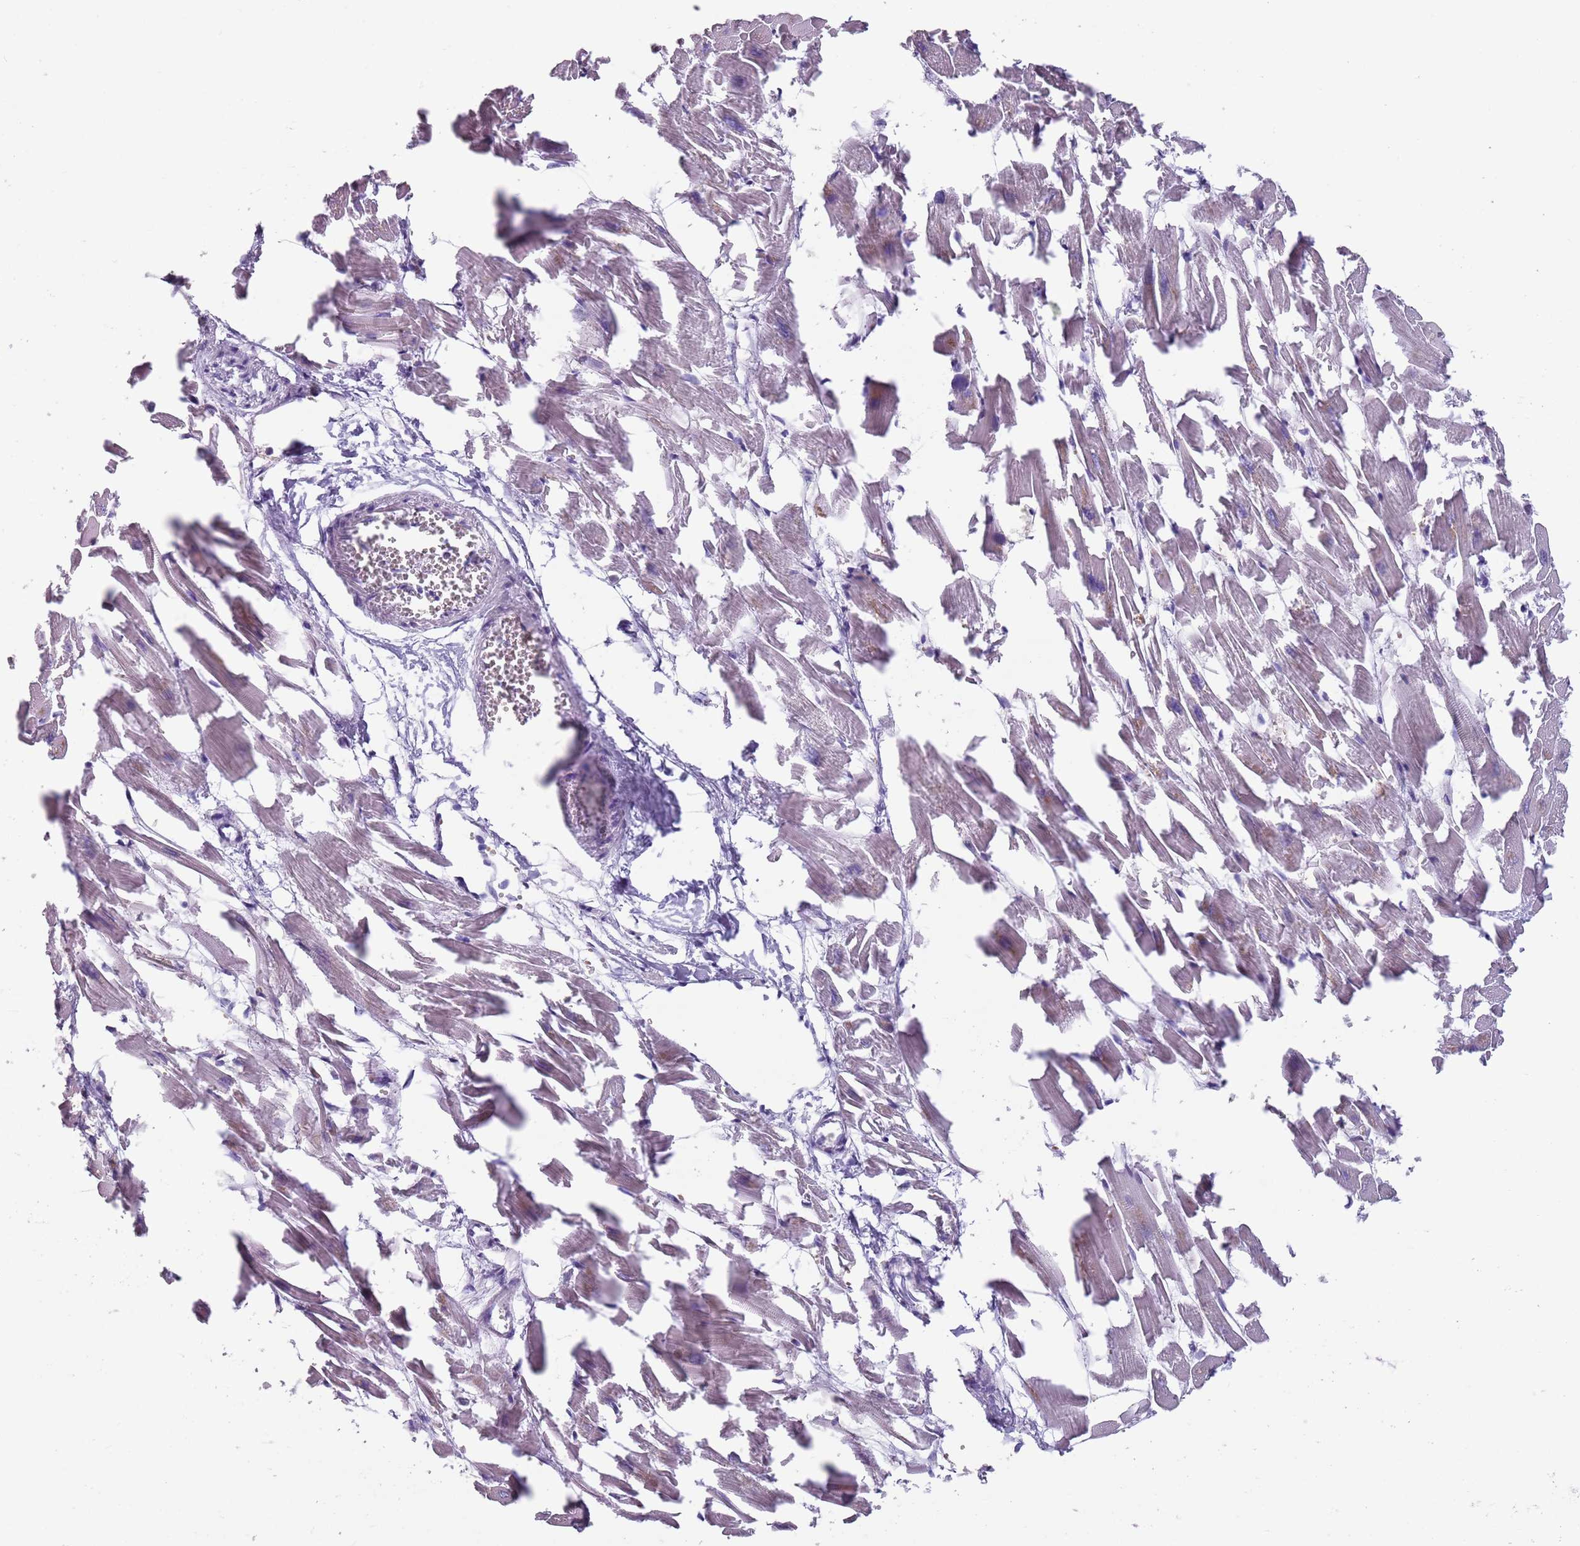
{"staining": {"intensity": "weak", "quantity": "25%-75%", "location": "cytoplasmic/membranous"}, "tissue": "heart muscle", "cell_type": "Cardiomyocytes", "image_type": "normal", "snomed": [{"axis": "morphology", "description": "Normal tissue, NOS"}, {"axis": "topography", "description": "Heart"}], "caption": "Weak cytoplasmic/membranous protein expression is present in about 25%-75% of cardiomyocytes in heart muscle.", "gene": "SPESP1", "patient": {"sex": "female", "age": 64}}